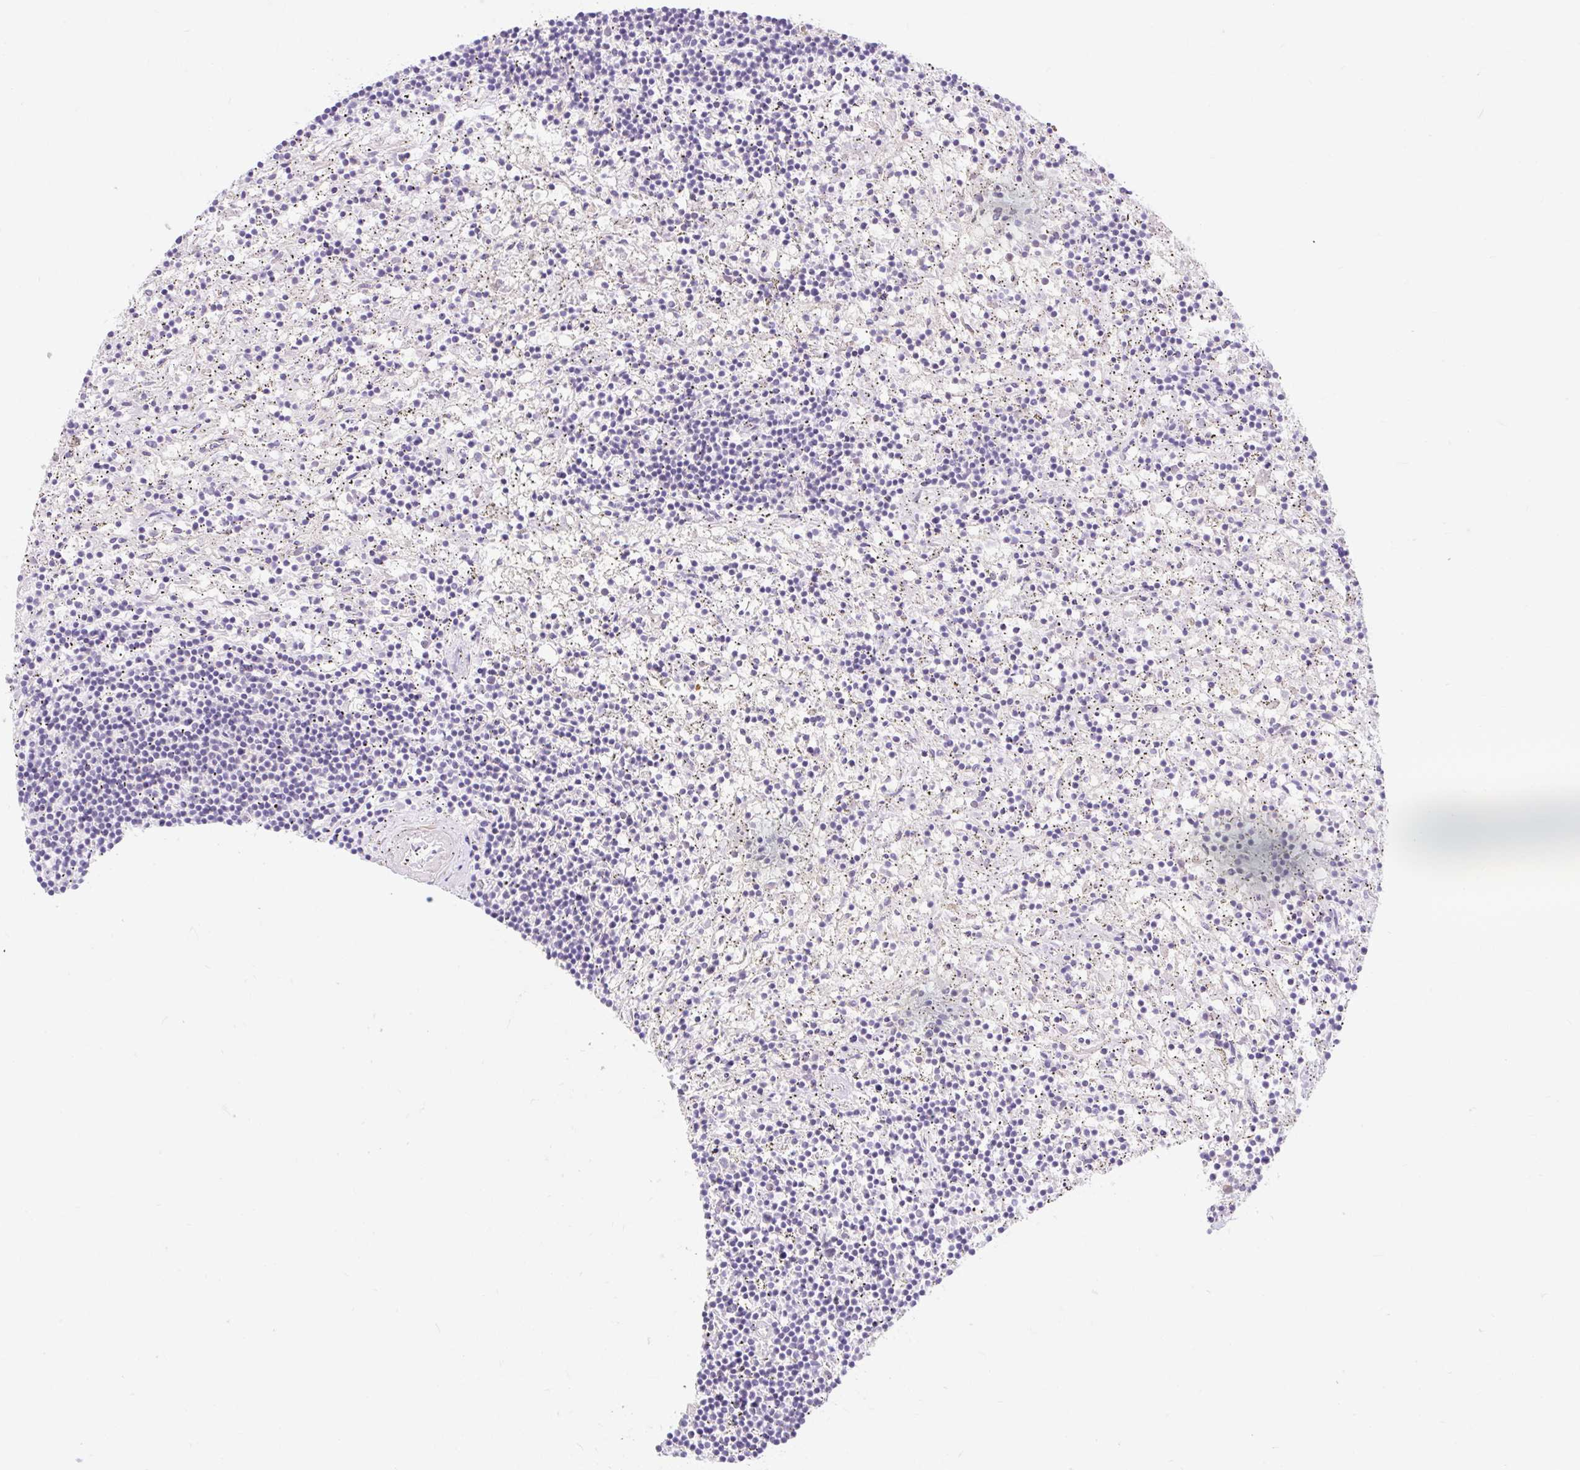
{"staining": {"intensity": "negative", "quantity": "none", "location": "none"}, "tissue": "lymphoma", "cell_type": "Tumor cells", "image_type": "cancer", "snomed": [{"axis": "morphology", "description": "Malignant lymphoma, non-Hodgkin's type, Low grade"}, {"axis": "topography", "description": "Spleen"}], "caption": "The image shows no staining of tumor cells in lymphoma.", "gene": "SLC28A1", "patient": {"sex": "male", "age": 76}}